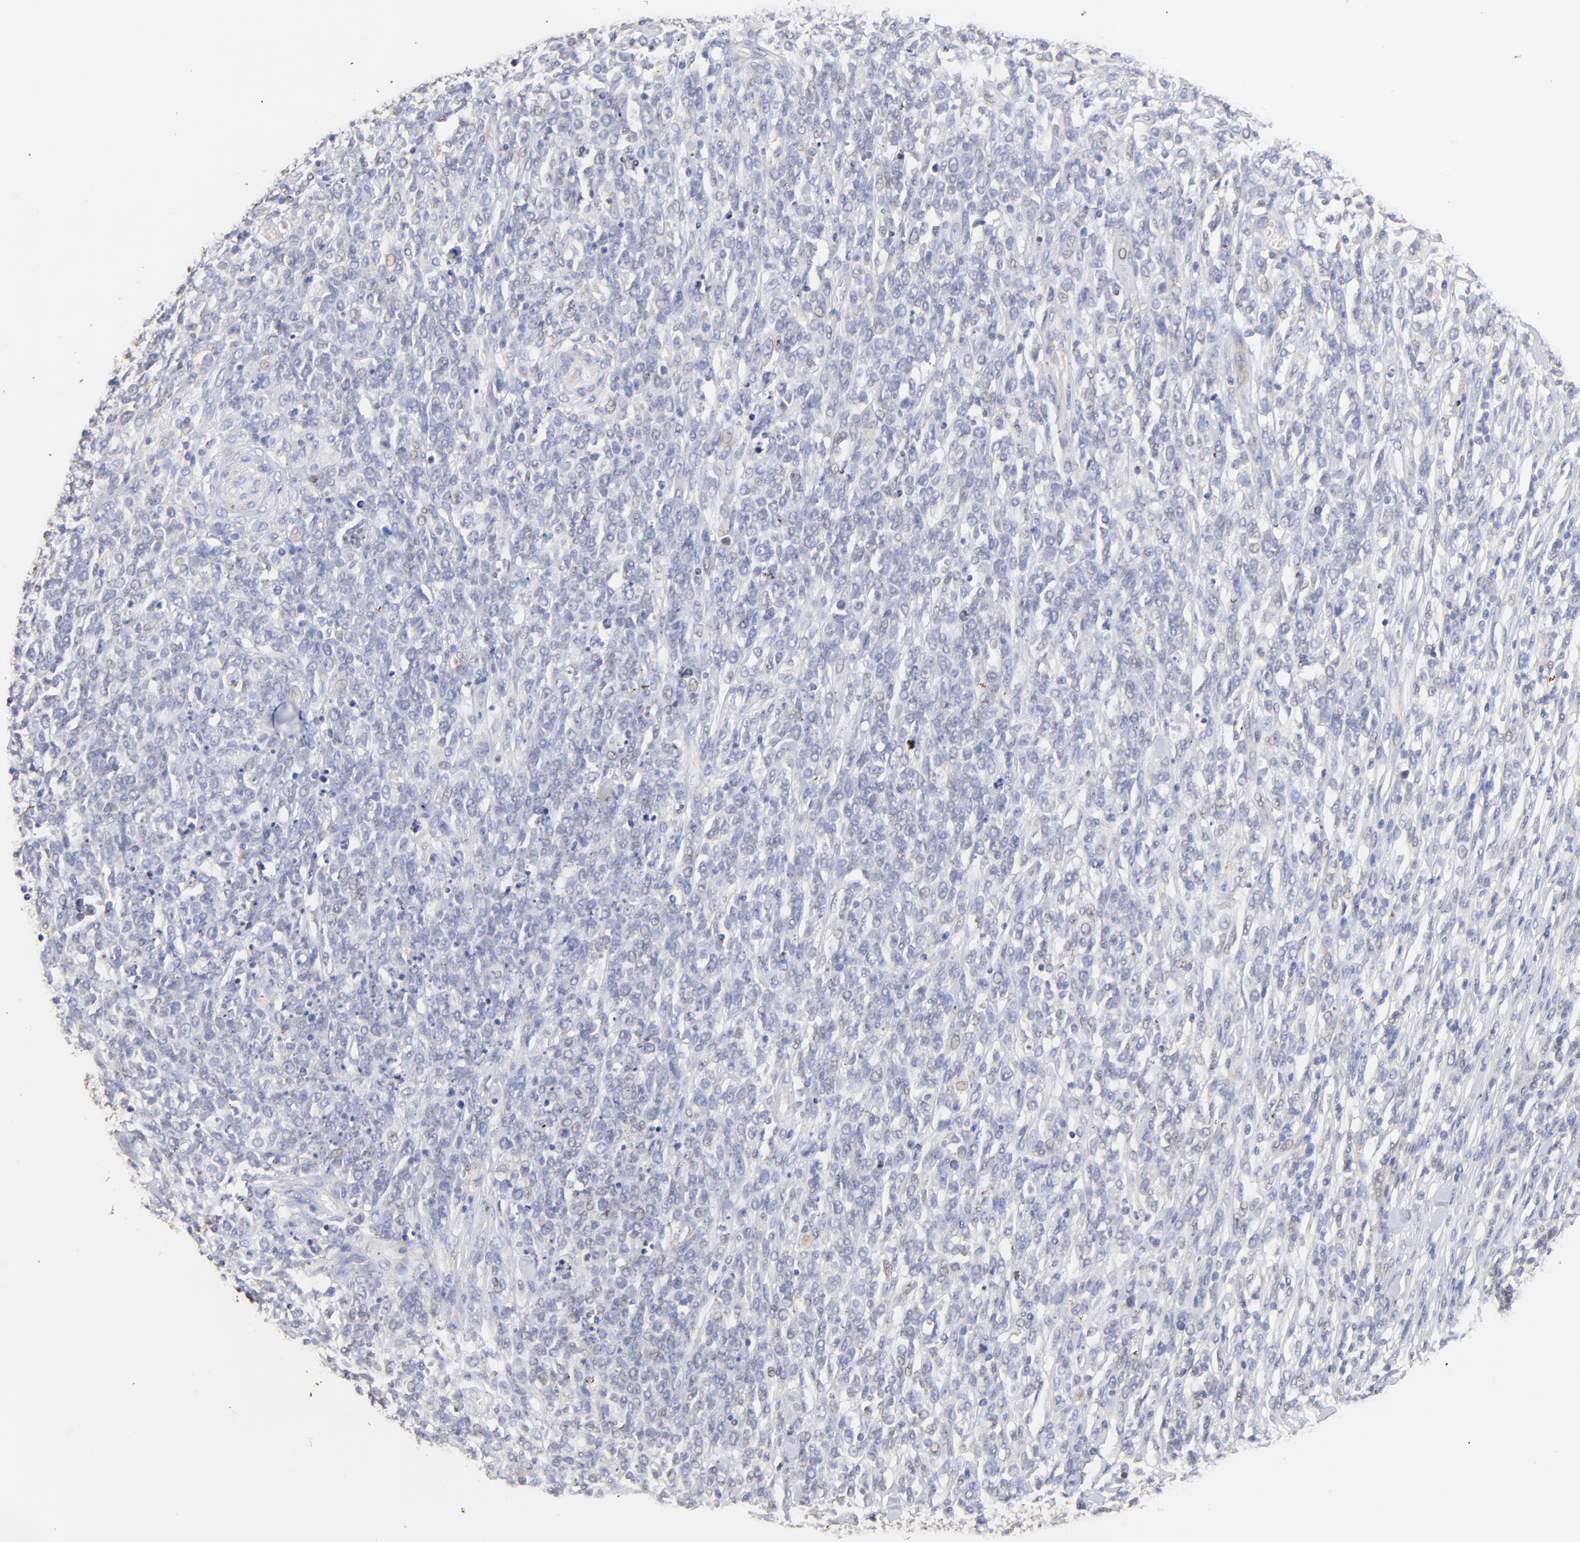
{"staining": {"intensity": "negative", "quantity": "none", "location": "none"}, "tissue": "lymphoma", "cell_type": "Tumor cells", "image_type": "cancer", "snomed": [{"axis": "morphology", "description": "Malignant lymphoma, non-Hodgkin's type, High grade"}, {"axis": "topography", "description": "Lymph node"}], "caption": "The histopathology image shows no staining of tumor cells in high-grade malignant lymphoma, non-Hodgkin's type.", "gene": "IGLV7-43", "patient": {"sex": "female", "age": 73}}